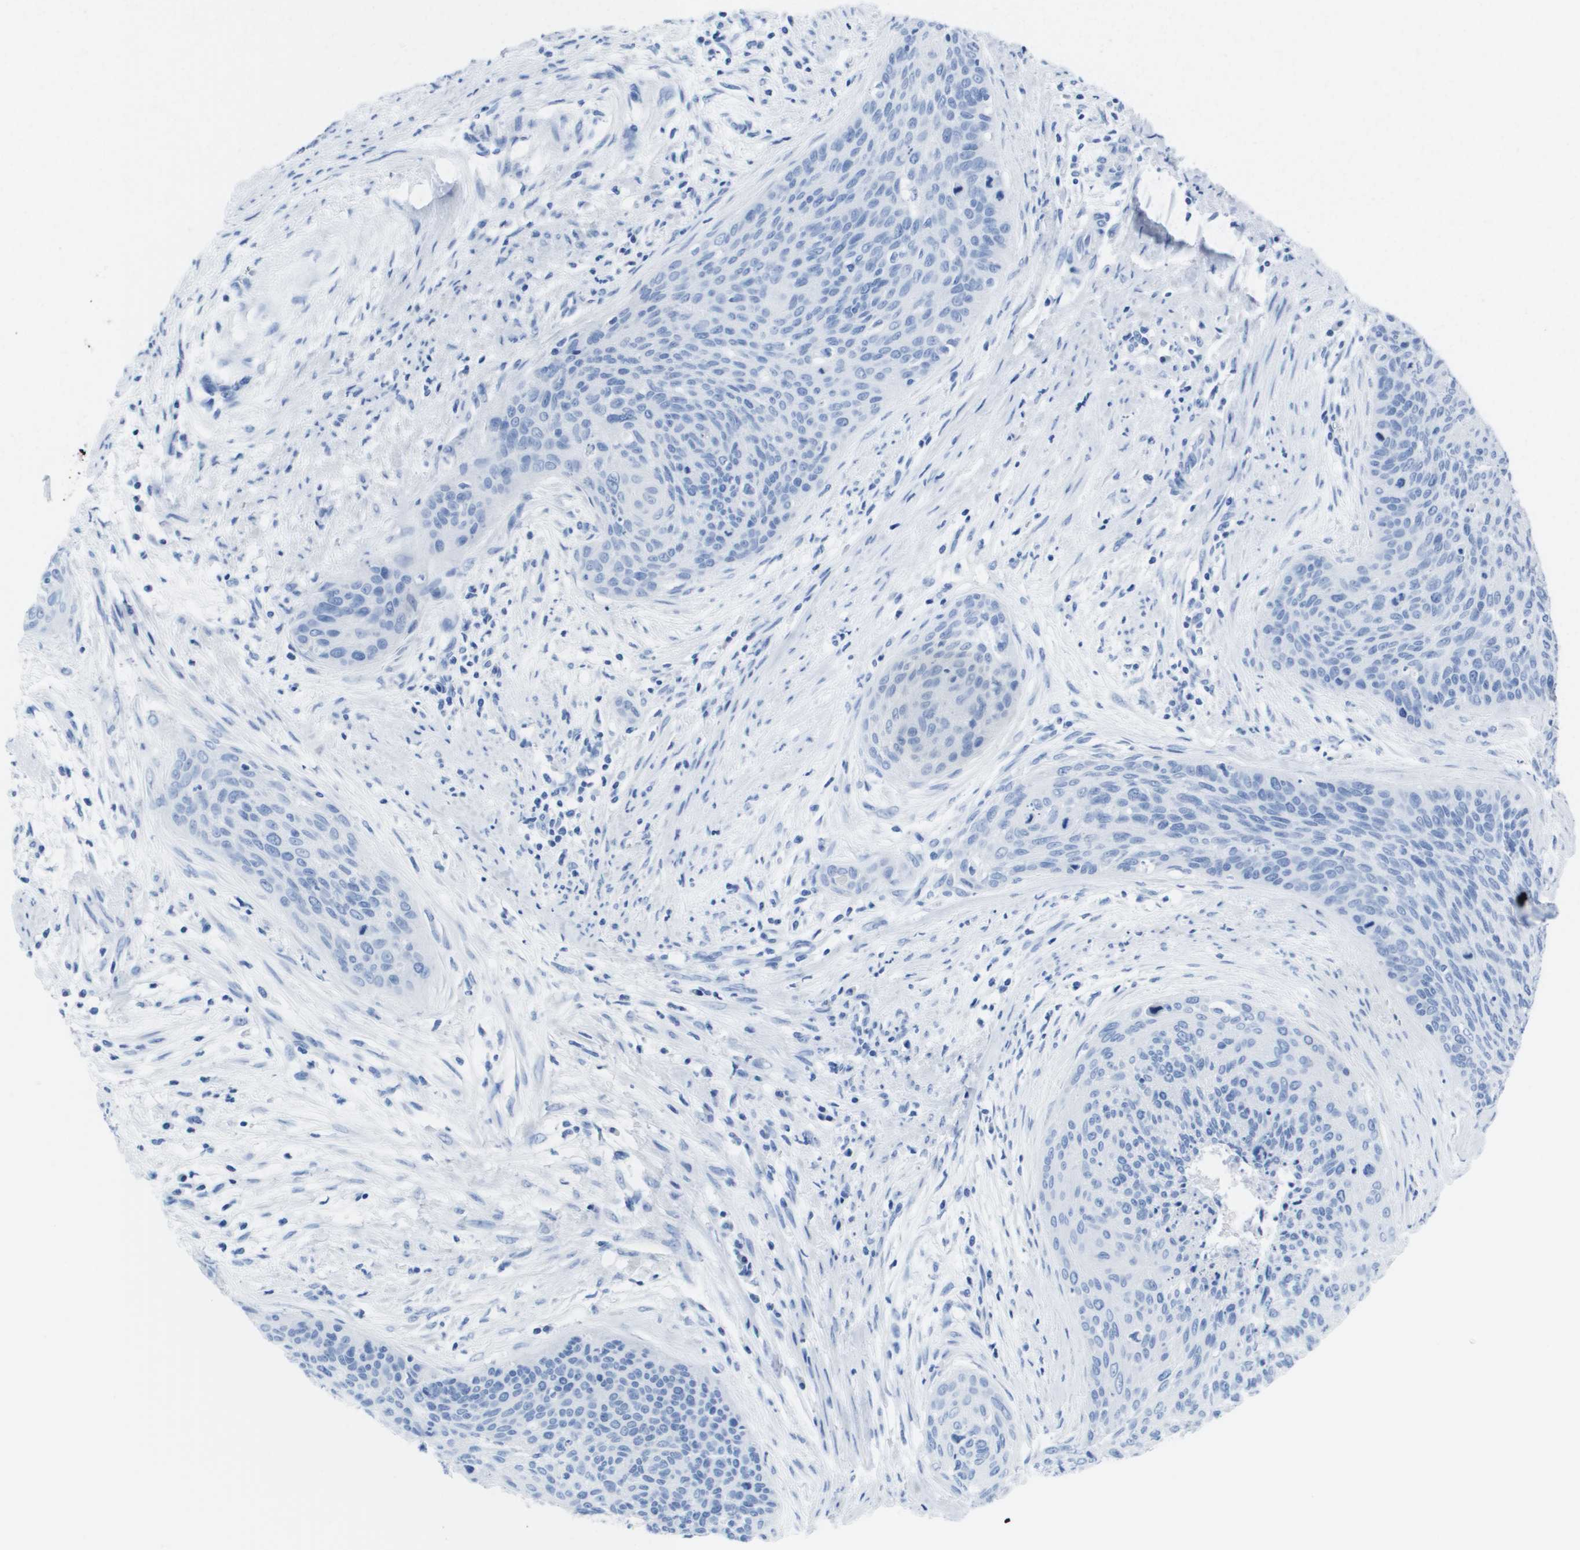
{"staining": {"intensity": "negative", "quantity": "none", "location": "none"}, "tissue": "cervical cancer", "cell_type": "Tumor cells", "image_type": "cancer", "snomed": [{"axis": "morphology", "description": "Squamous cell carcinoma, NOS"}, {"axis": "topography", "description": "Cervix"}], "caption": "Human cervical cancer stained for a protein using immunohistochemistry (IHC) exhibits no expression in tumor cells.", "gene": "KCNA3", "patient": {"sex": "female", "age": 55}}